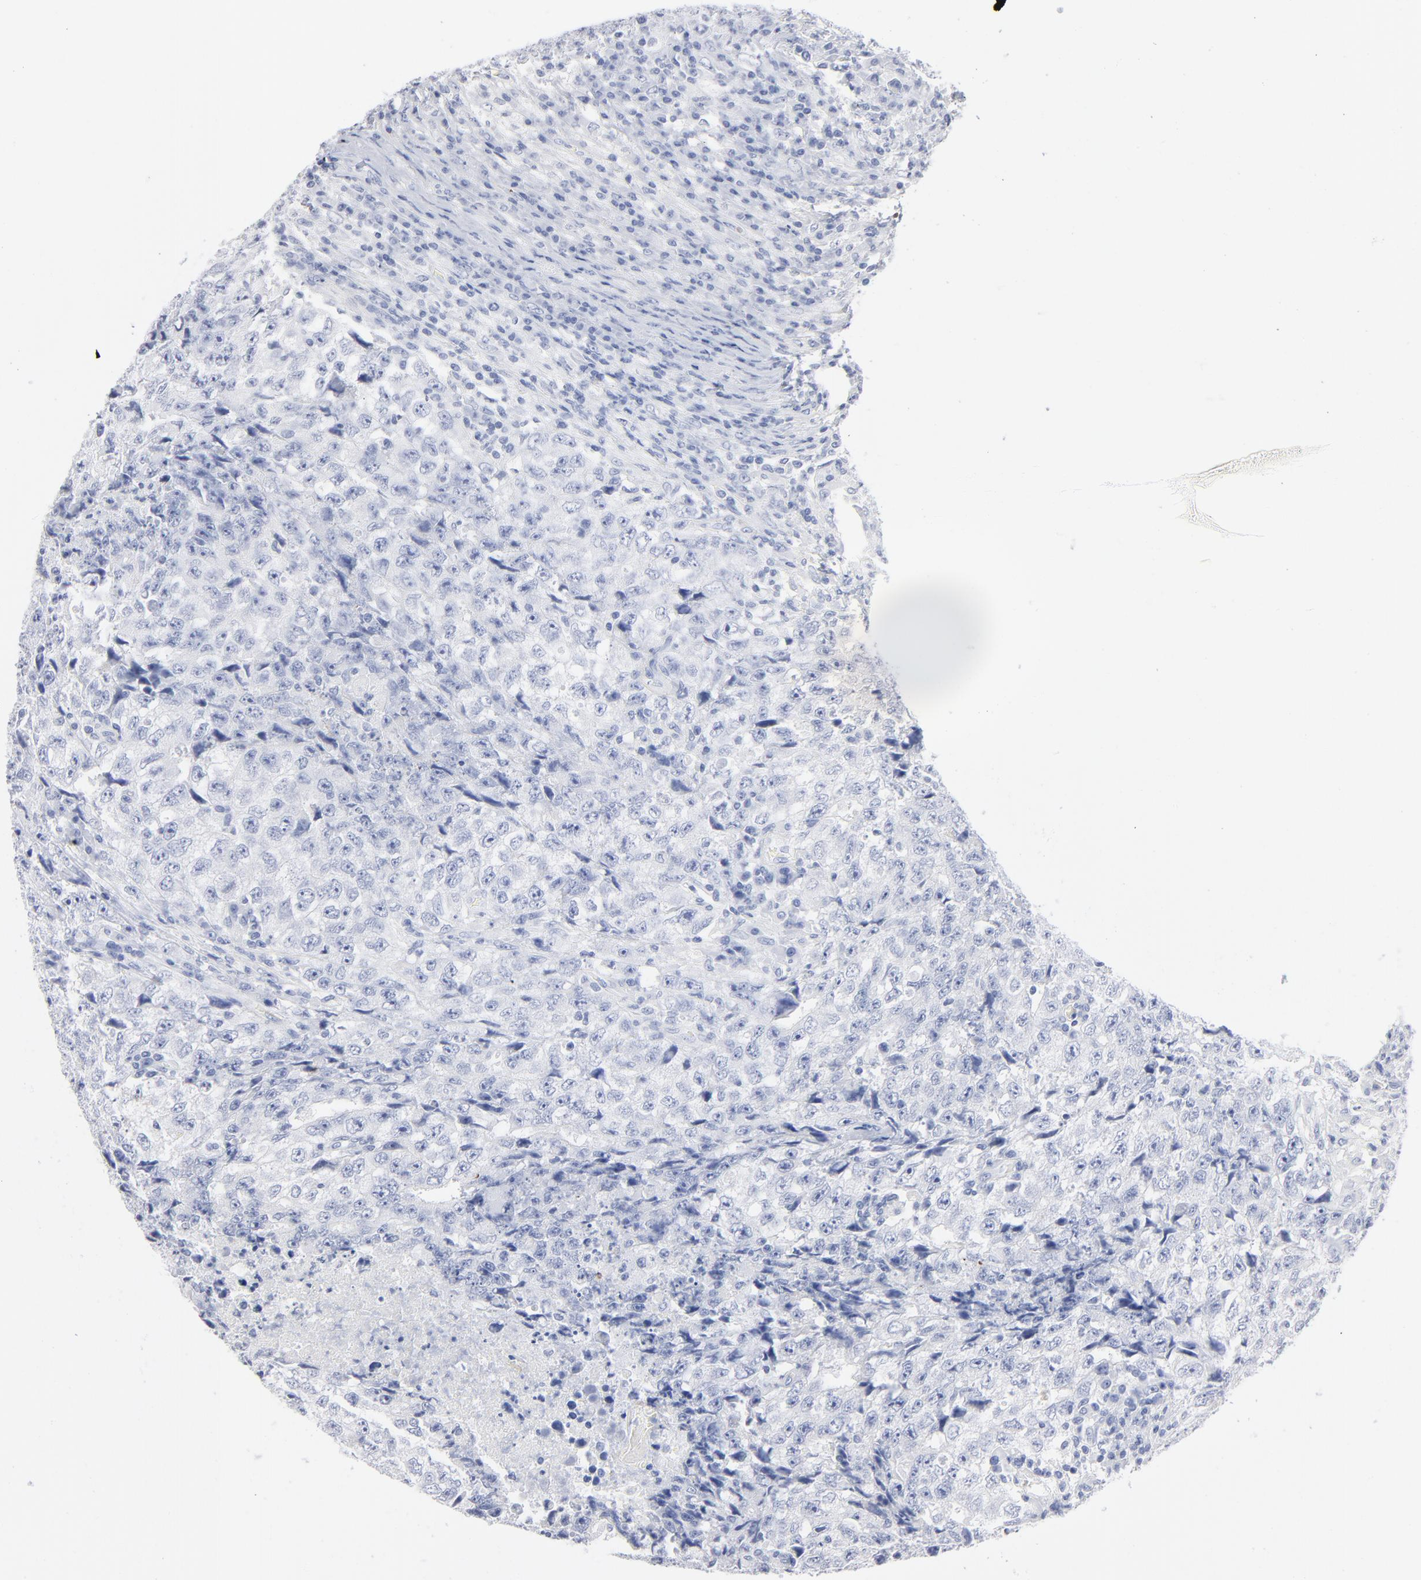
{"staining": {"intensity": "negative", "quantity": "none", "location": "none"}, "tissue": "testis cancer", "cell_type": "Tumor cells", "image_type": "cancer", "snomed": [{"axis": "morphology", "description": "Necrosis, NOS"}, {"axis": "morphology", "description": "Carcinoma, Embryonal, NOS"}, {"axis": "topography", "description": "Testis"}], "caption": "Testis embryonal carcinoma stained for a protein using immunohistochemistry (IHC) reveals no expression tumor cells.", "gene": "AGTR1", "patient": {"sex": "male", "age": 19}}